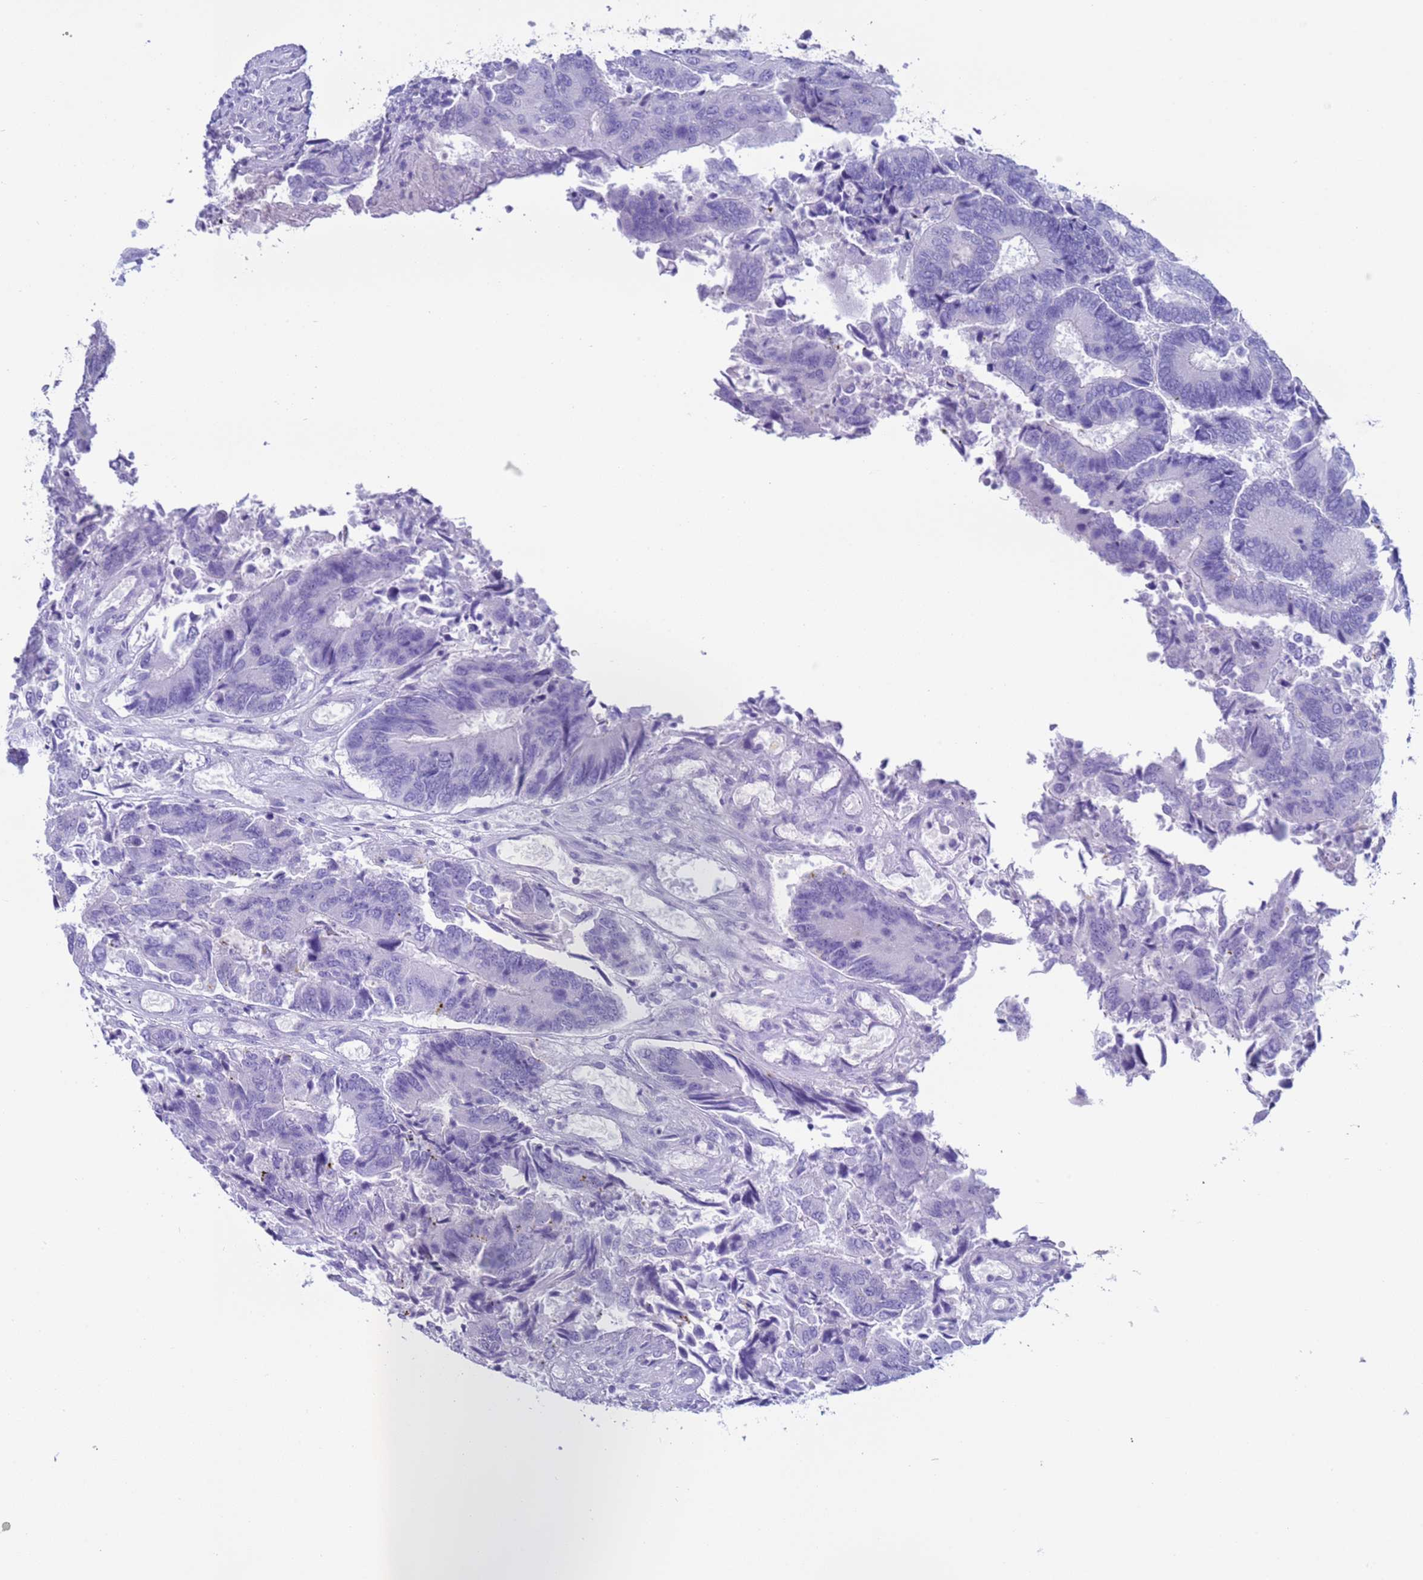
{"staining": {"intensity": "negative", "quantity": "none", "location": "none"}, "tissue": "colorectal cancer", "cell_type": "Tumor cells", "image_type": "cancer", "snomed": [{"axis": "morphology", "description": "Adenocarcinoma, NOS"}, {"axis": "topography", "description": "Colon"}], "caption": "An immunohistochemistry (IHC) photomicrograph of colorectal adenocarcinoma is shown. There is no staining in tumor cells of colorectal adenocarcinoma.", "gene": "CST4", "patient": {"sex": "female", "age": 67}}